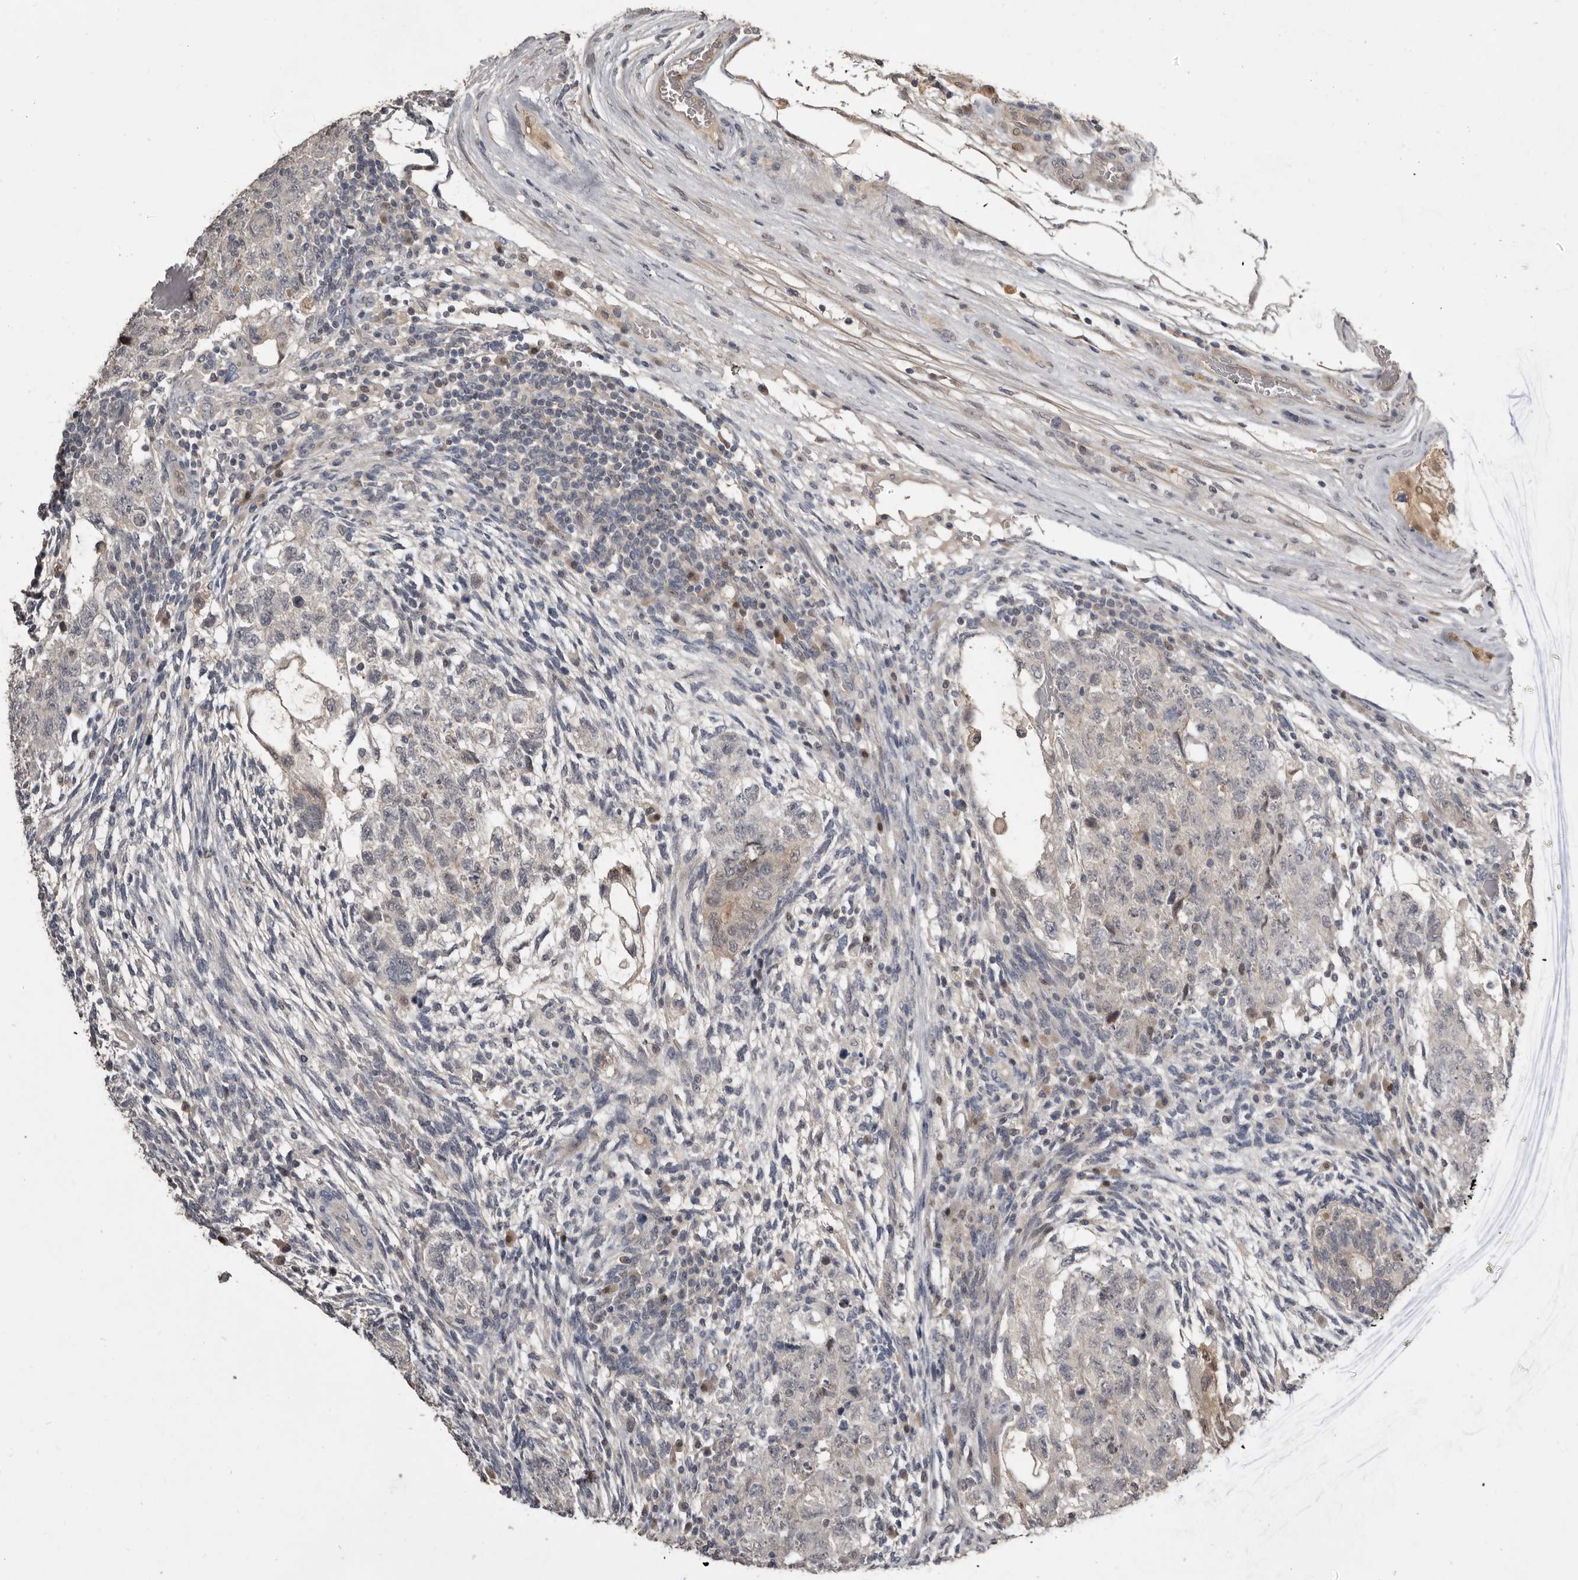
{"staining": {"intensity": "negative", "quantity": "none", "location": "none"}, "tissue": "testis cancer", "cell_type": "Tumor cells", "image_type": "cancer", "snomed": [{"axis": "morphology", "description": "Normal tissue, NOS"}, {"axis": "morphology", "description": "Carcinoma, Embryonal, NOS"}, {"axis": "topography", "description": "Testis"}], "caption": "High magnification brightfield microscopy of embryonal carcinoma (testis) stained with DAB (3,3'-diaminobenzidine) (brown) and counterstained with hematoxylin (blue): tumor cells show no significant staining.", "gene": "RBKS", "patient": {"sex": "male", "age": 36}}